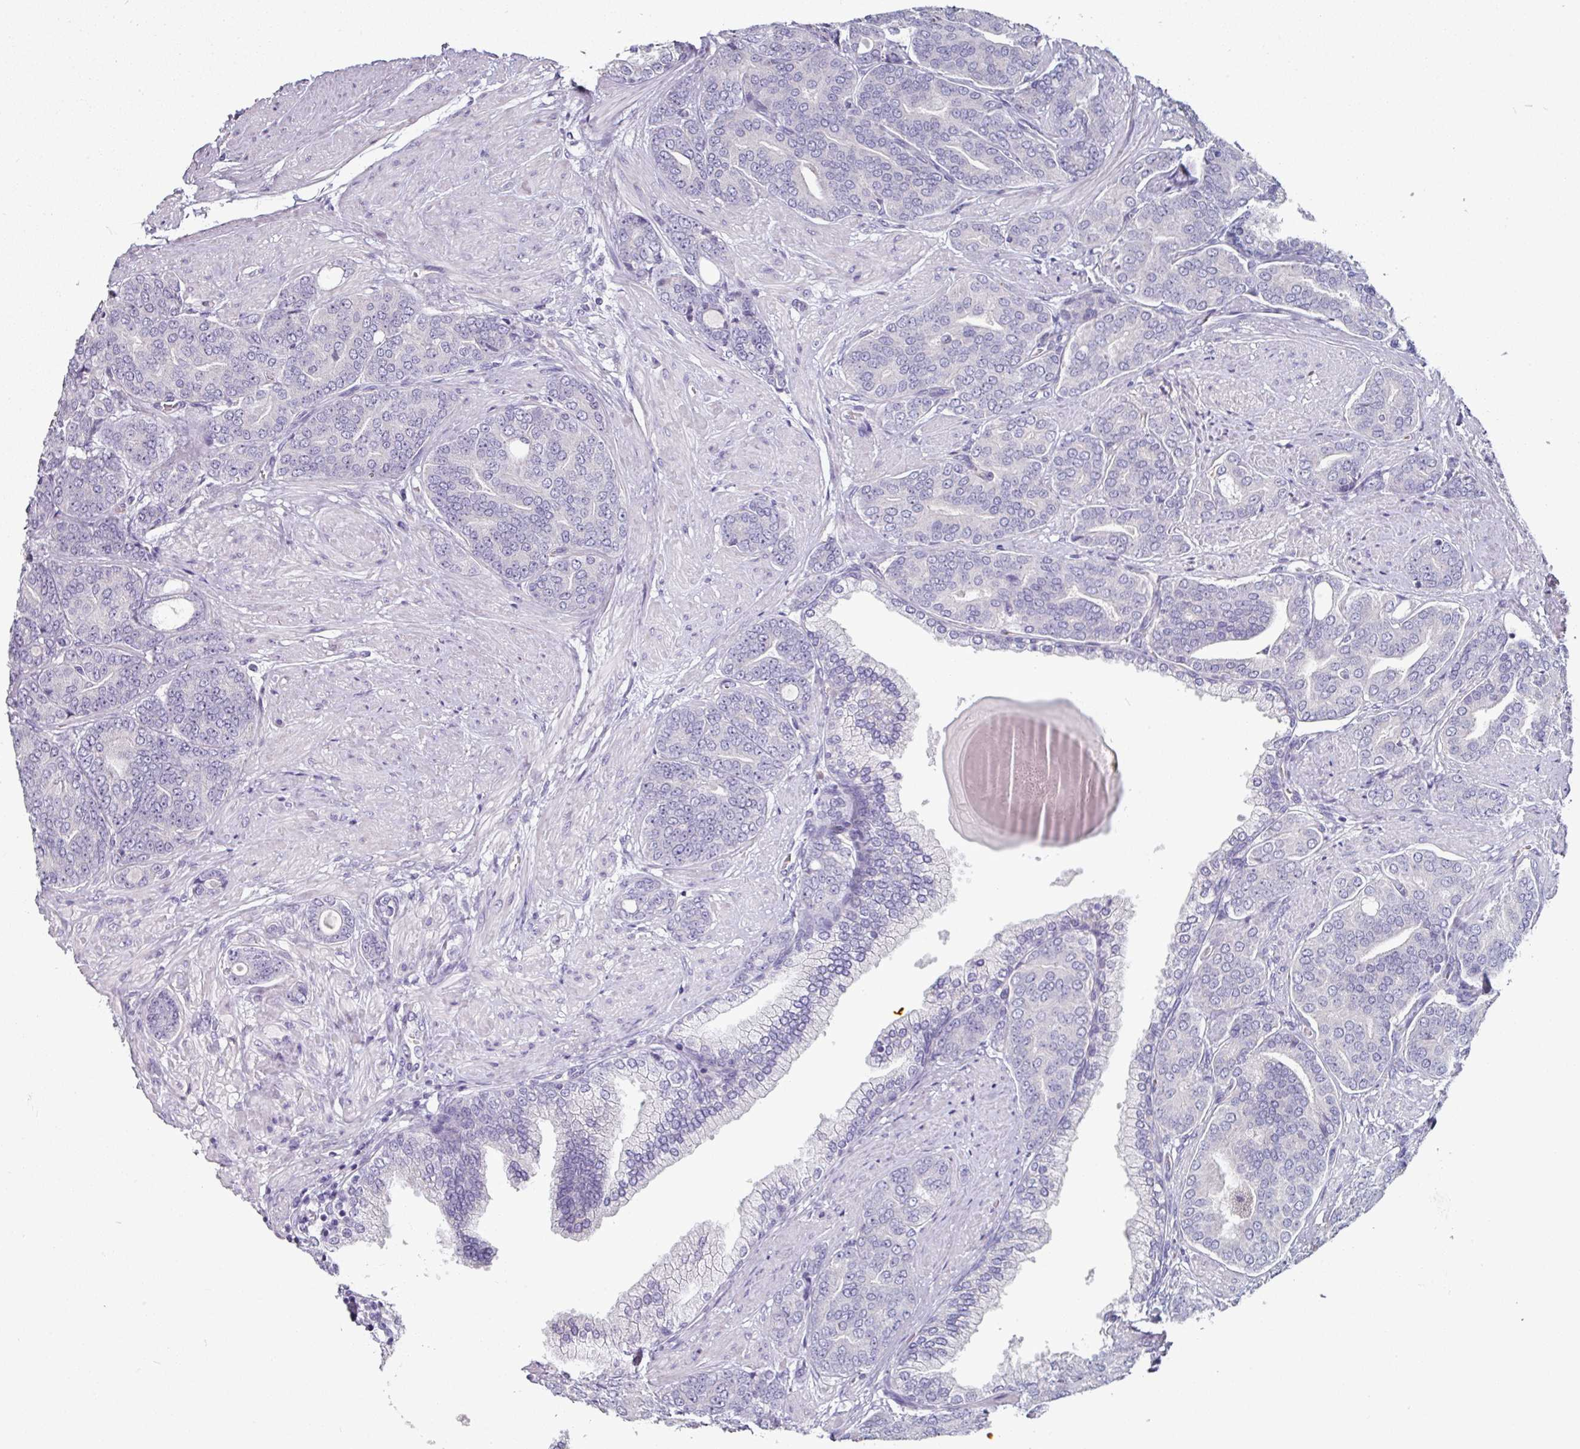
{"staining": {"intensity": "negative", "quantity": "none", "location": "none"}, "tissue": "prostate cancer", "cell_type": "Tumor cells", "image_type": "cancer", "snomed": [{"axis": "morphology", "description": "Adenocarcinoma, High grade"}, {"axis": "topography", "description": "Prostate"}], "caption": "Immunohistochemistry (IHC) image of neoplastic tissue: human prostate cancer (adenocarcinoma (high-grade)) stained with DAB exhibits no significant protein staining in tumor cells.", "gene": "SLC17A7", "patient": {"sex": "male", "age": 67}}